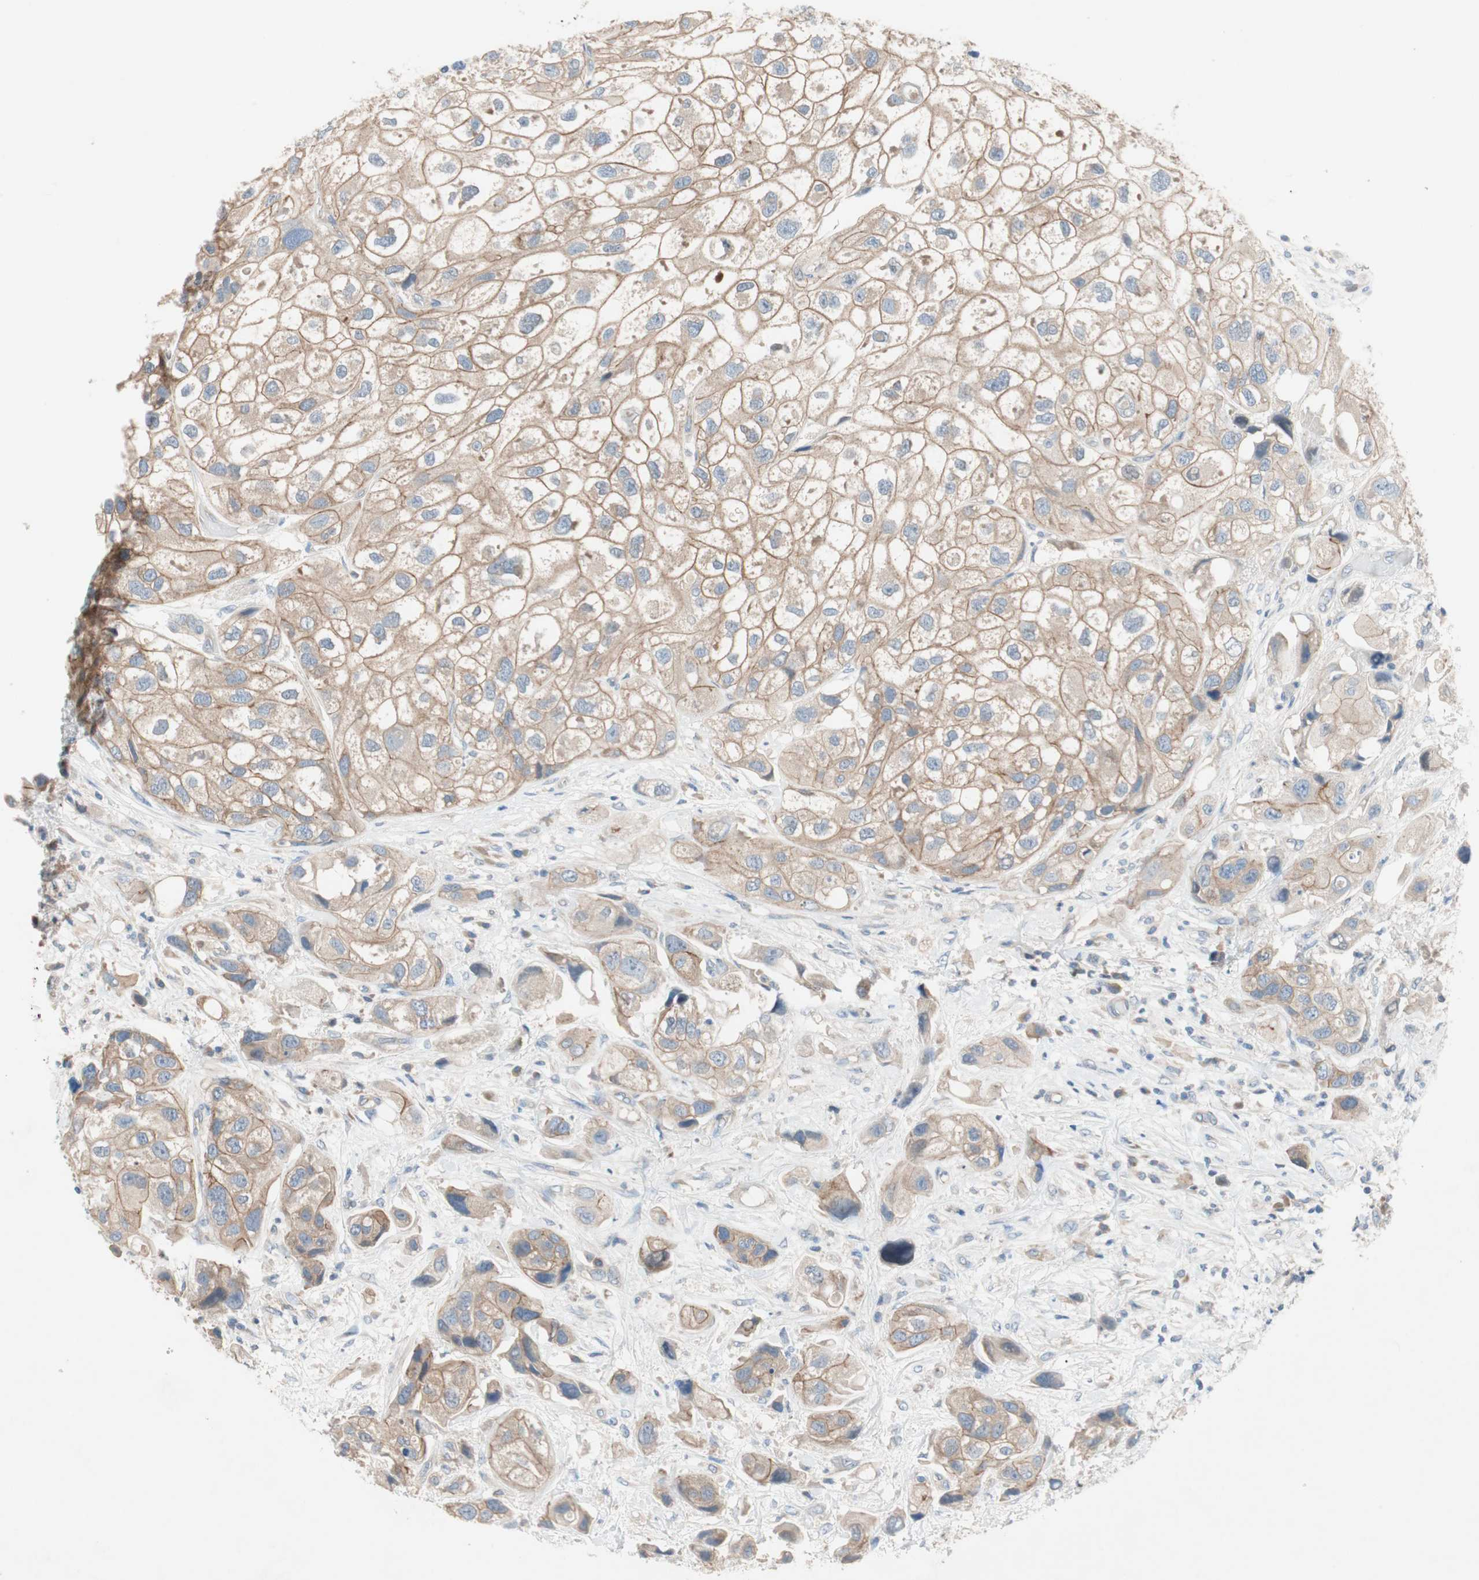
{"staining": {"intensity": "weak", "quantity": "25%-75%", "location": "cytoplasmic/membranous"}, "tissue": "urothelial cancer", "cell_type": "Tumor cells", "image_type": "cancer", "snomed": [{"axis": "morphology", "description": "Urothelial carcinoma, High grade"}, {"axis": "topography", "description": "Urinary bladder"}], "caption": "Protein staining demonstrates weak cytoplasmic/membranous positivity in about 25%-75% of tumor cells in urothelial carcinoma (high-grade). The protein is stained brown, and the nuclei are stained in blue (DAB IHC with brightfield microscopy, high magnification).", "gene": "GLUL", "patient": {"sex": "female", "age": 64}}